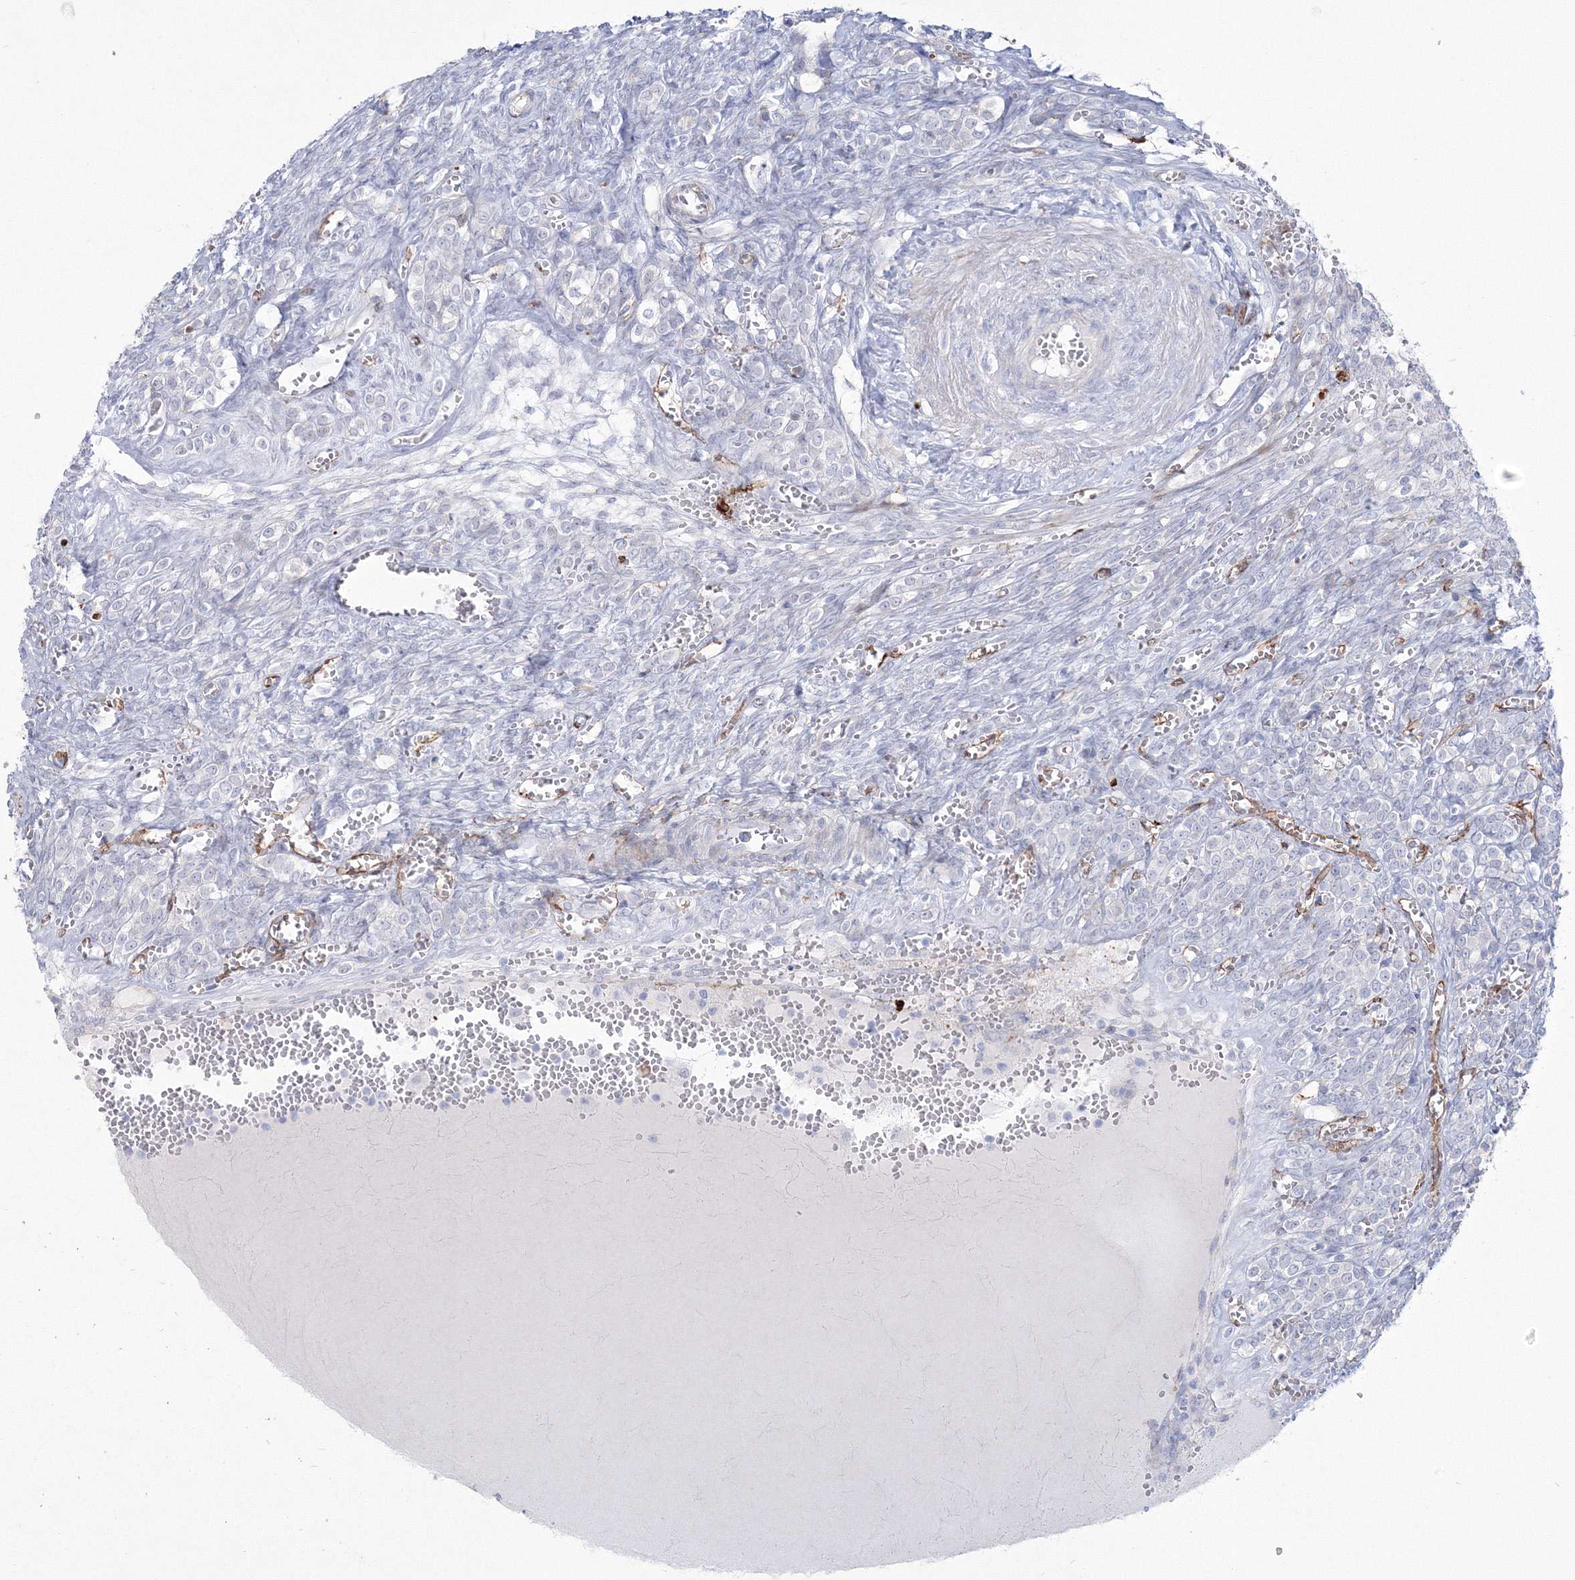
{"staining": {"intensity": "negative", "quantity": "none", "location": "none"}, "tissue": "ovary", "cell_type": "Ovarian stroma cells", "image_type": "normal", "snomed": [{"axis": "morphology", "description": "Normal tissue, NOS"}, {"axis": "topography", "description": "Ovary"}], "caption": "Immunohistochemistry (IHC) of unremarkable ovary shows no positivity in ovarian stroma cells.", "gene": "HYAL2", "patient": {"sex": "female", "age": 41}}